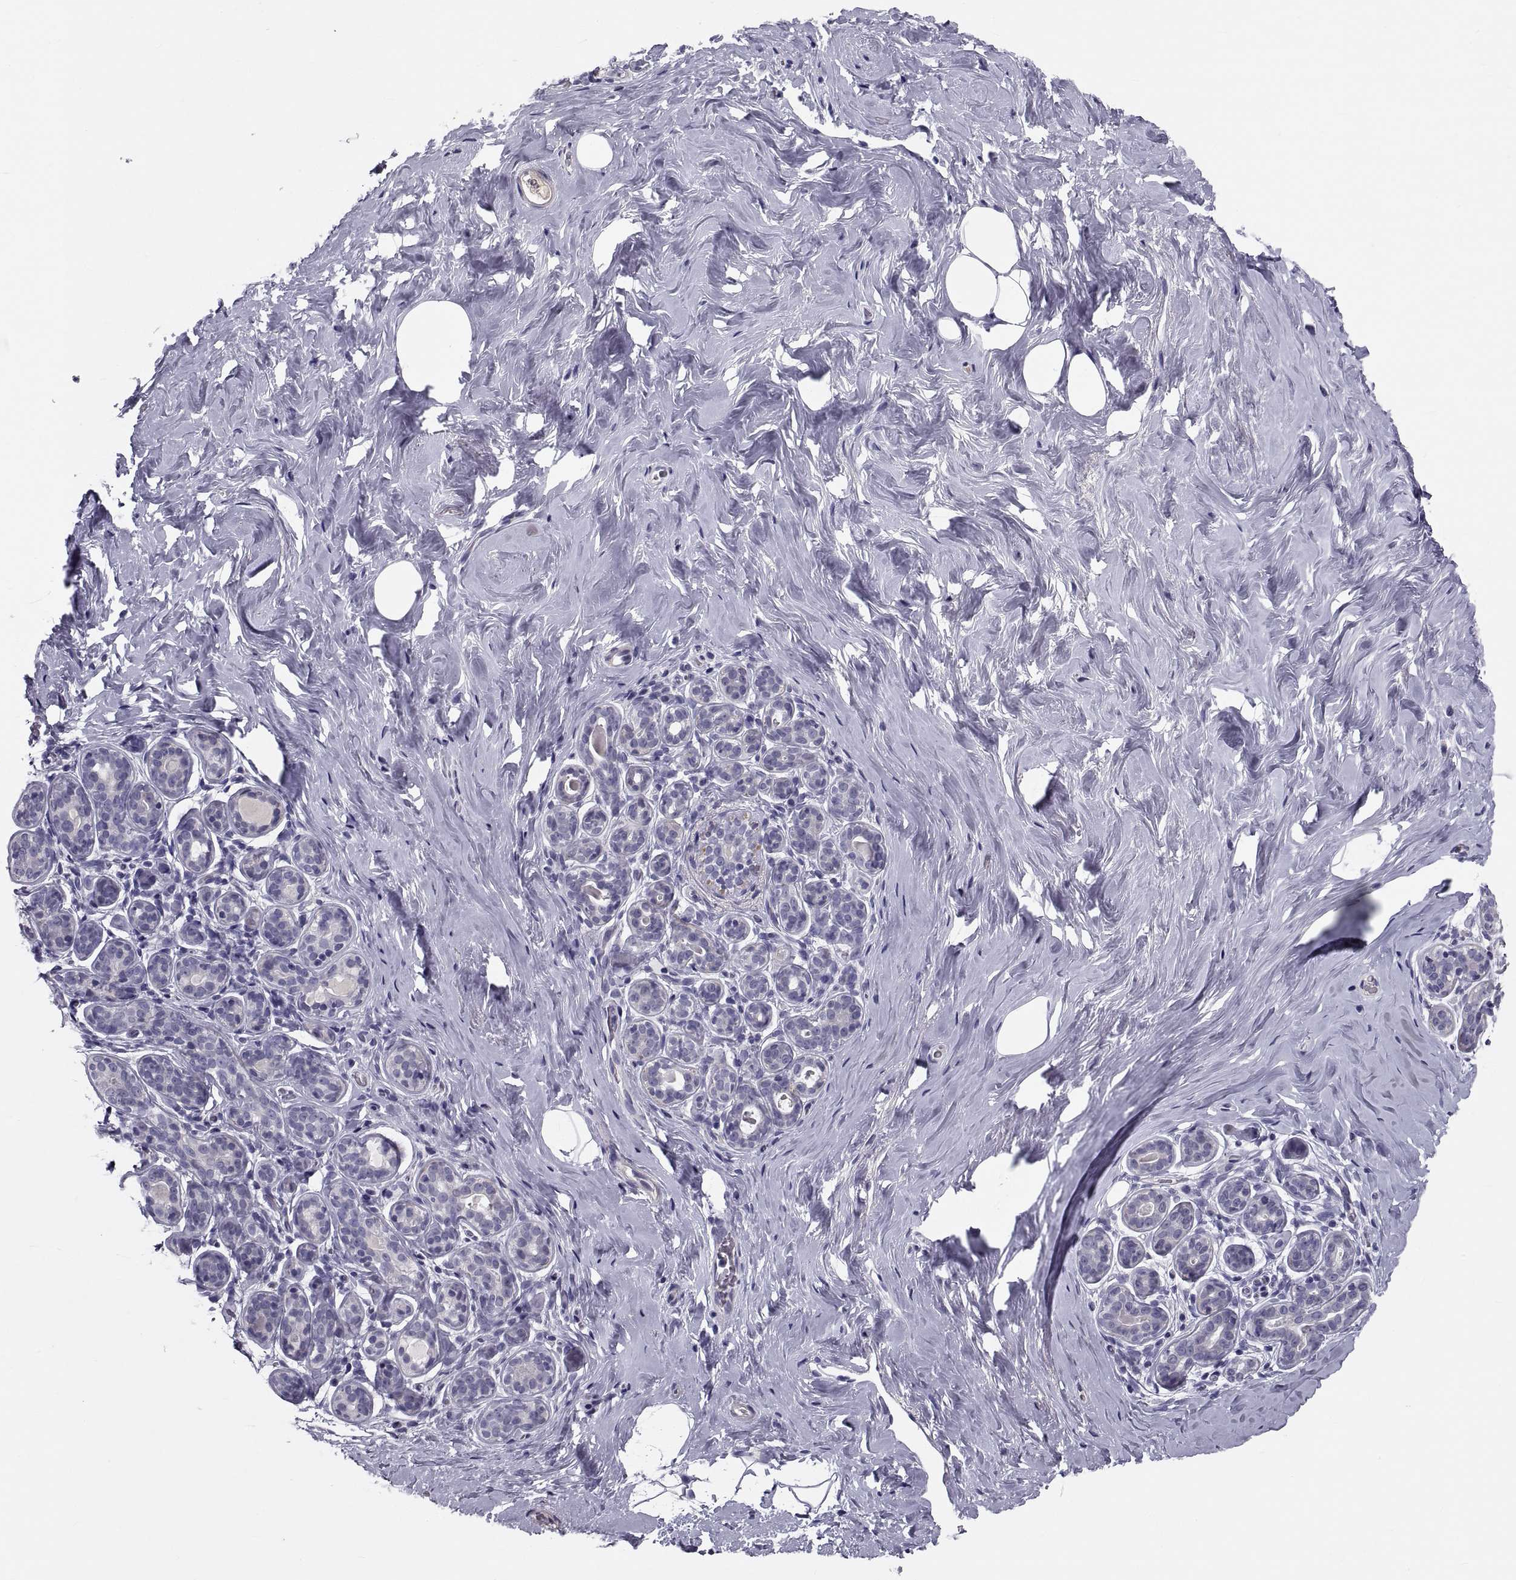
{"staining": {"intensity": "negative", "quantity": "none", "location": "none"}, "tissue": "breast", "cell_type": "Adipocytes", "image_type": "normal", "snomed": [{"axis": "morphology", "description": "Normal tissue, NOS"}, {"axis": "topography", "description": "Skin"}, {"axis": "topography", "description": "Breast"}], "caption": "The IHC image has no significant positivity in adipocytes of breast.", "gene": "PDZRN4", "patient": {"sex": "female", "age": 43}}